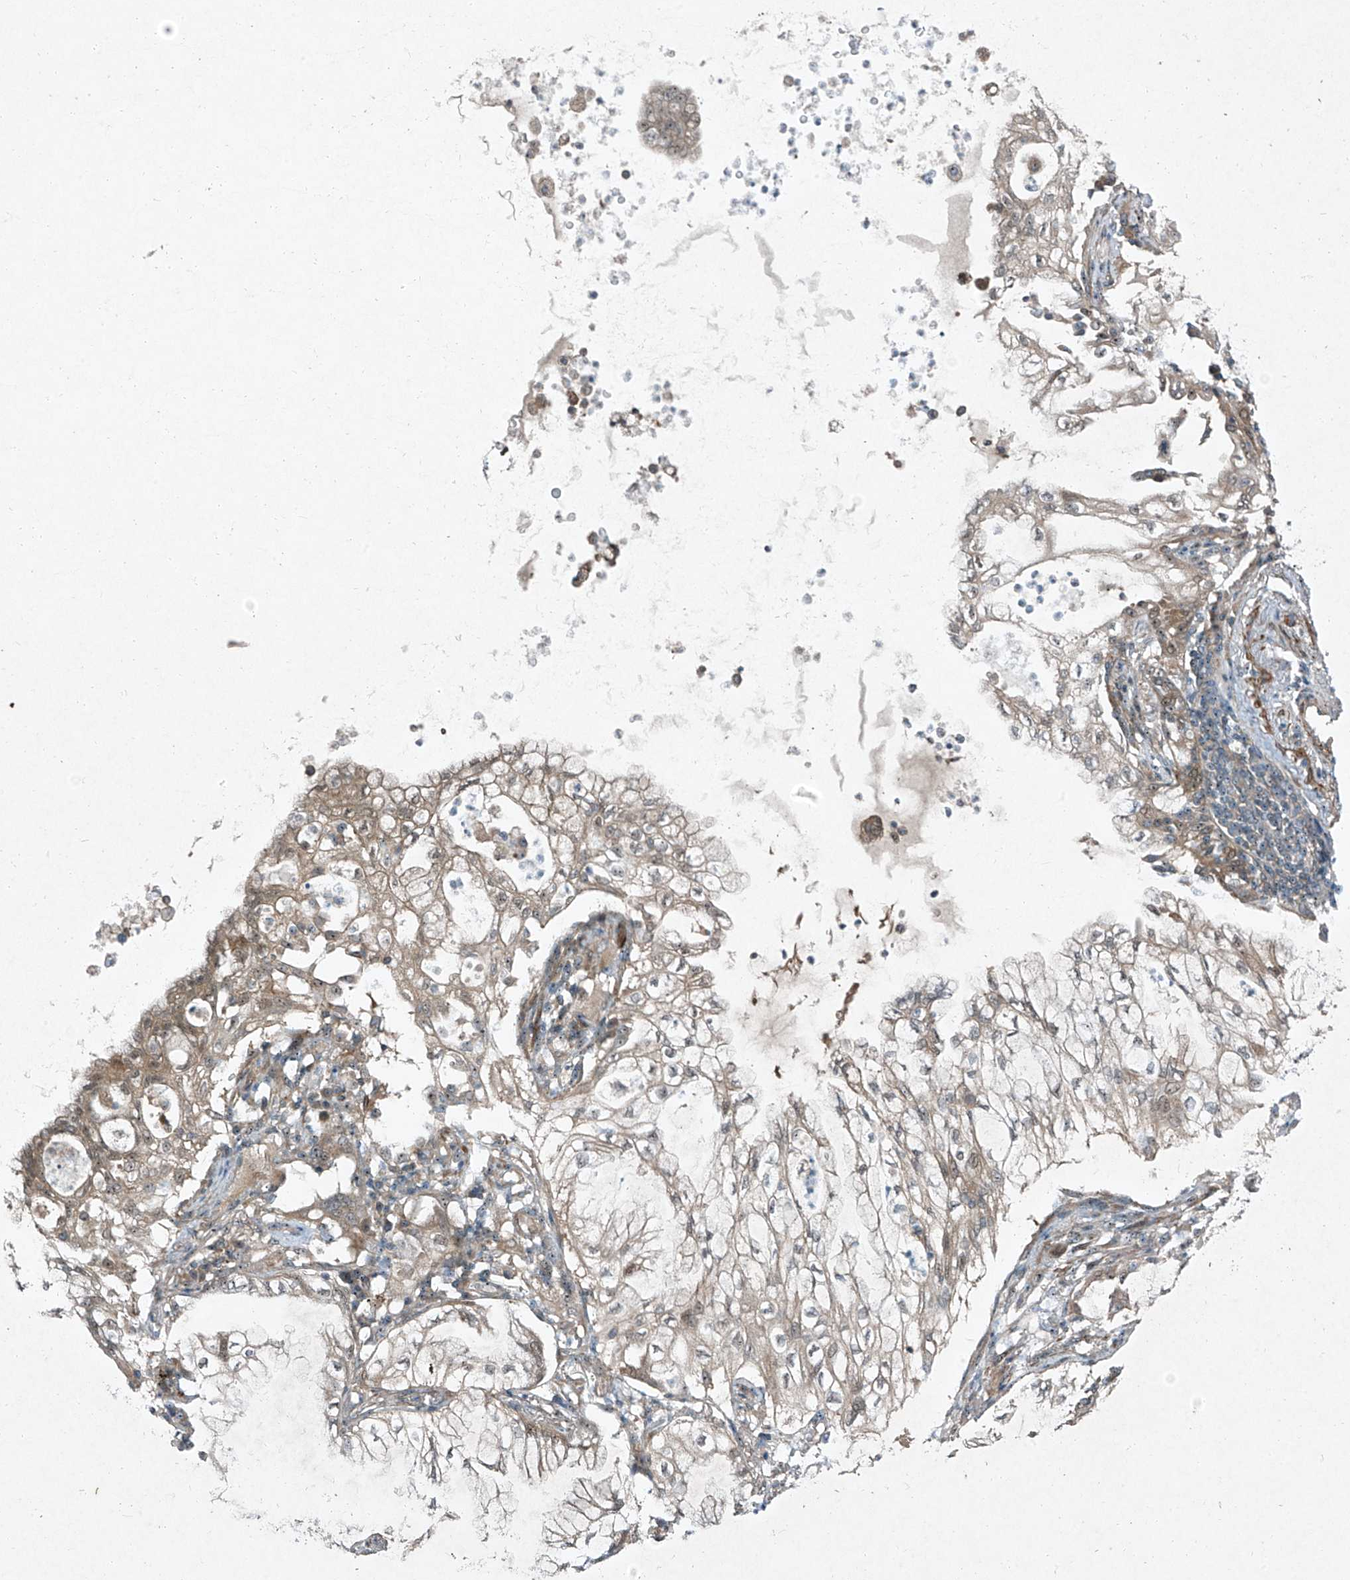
{"staining": {"intensity": "weak", "quantity": "<25%", "location": "cytoplasmic/membranous"}, "tissue": "lung cancer", "cell_type": "Tumor cells", "image_type": "cancer", "snomed": [{"axis": "morphology", "description": "Adenocarcinoma, NOS"}, {"axis": "topography", "description": "Lung"}], "caption": "High power microscopy photomicrograph of an IHC histopathology image of adenocarcinoma (lung), revealing no significant staining in tumor cells.", "gene": "PPCS", "patient": {"sex": "female", "age": 70}}